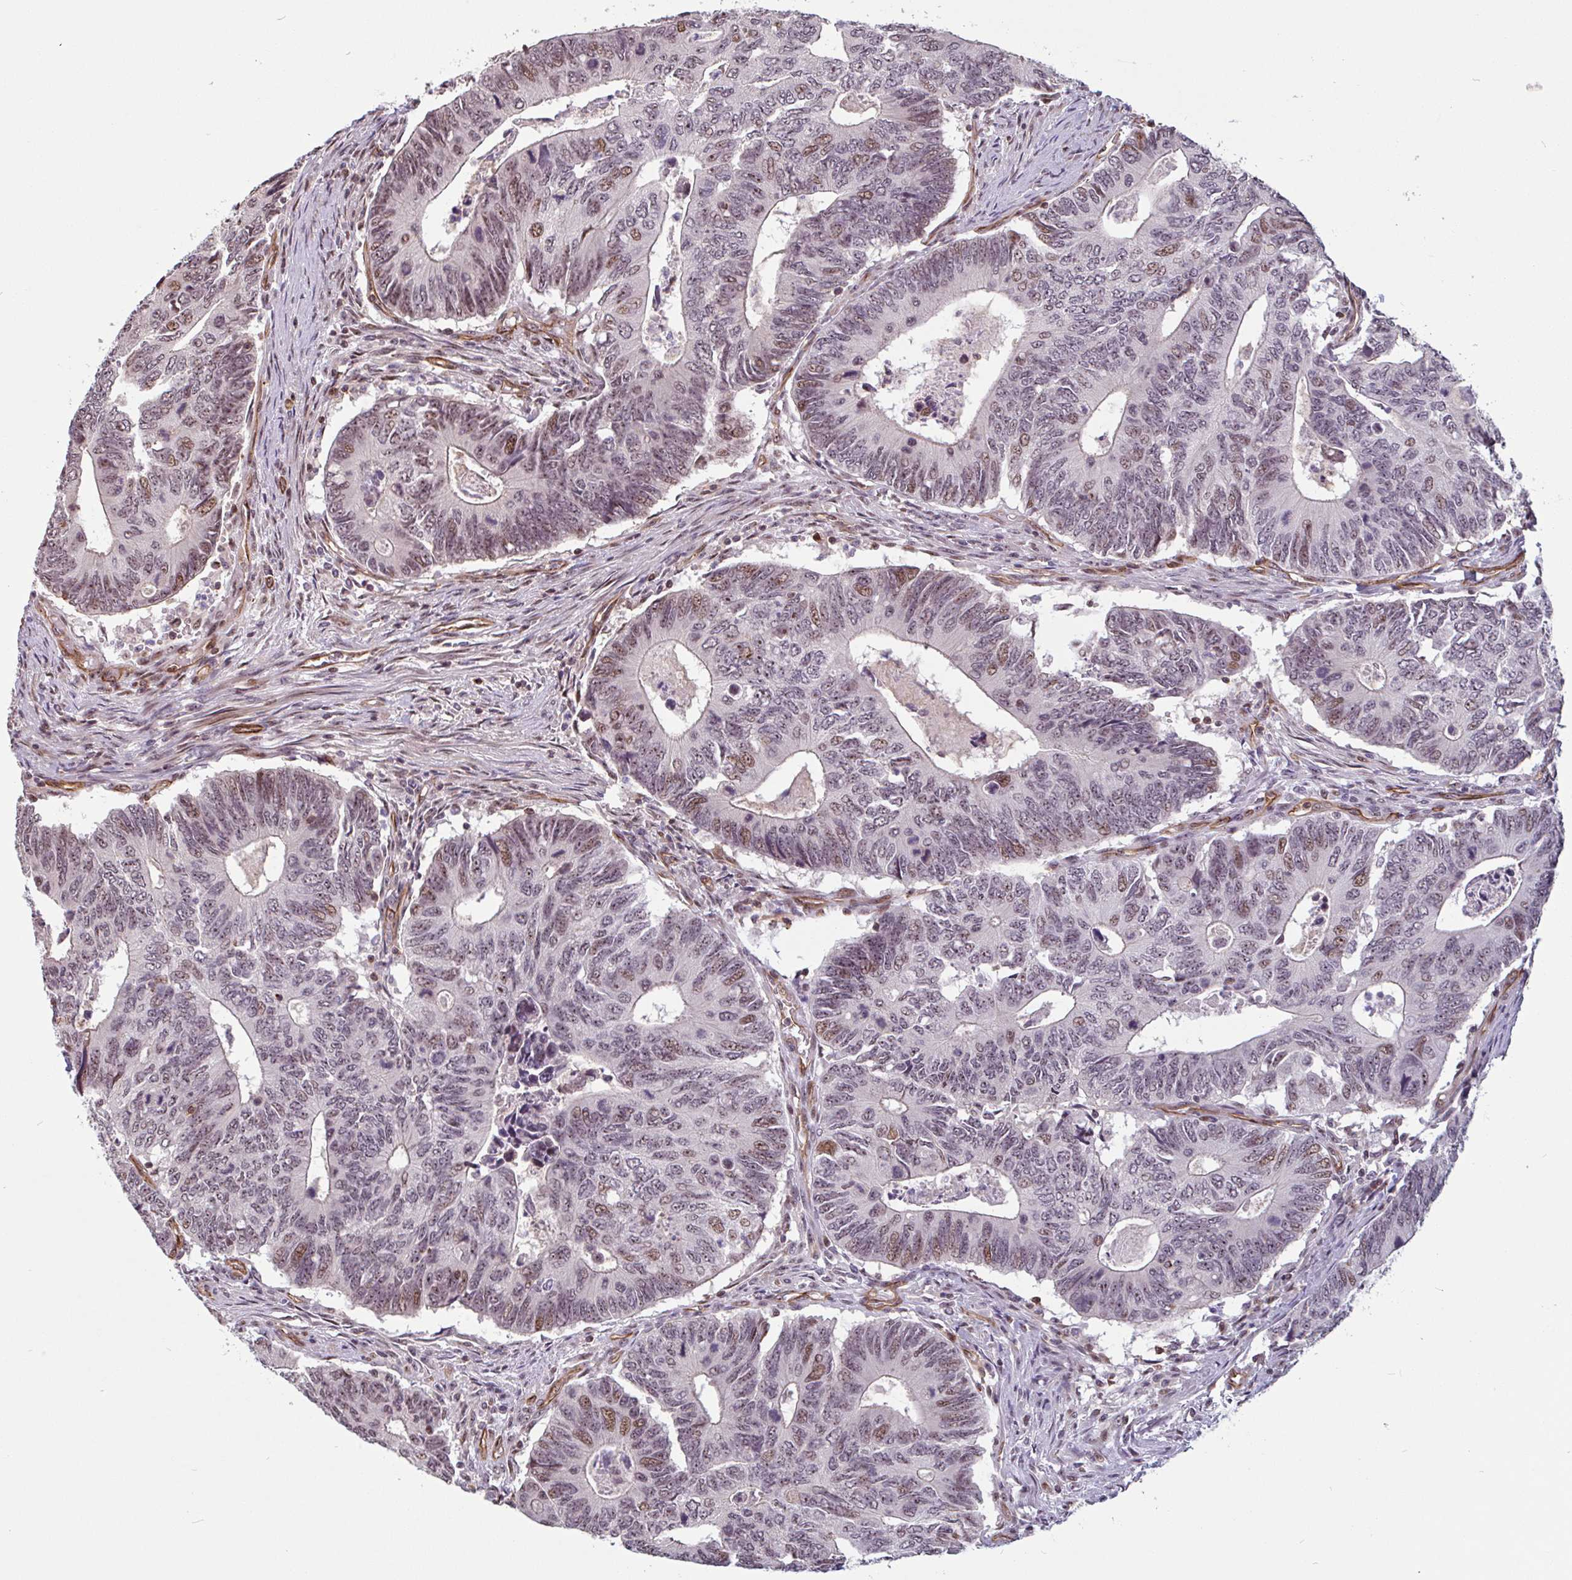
{"staining": {"intensity": "moderate", "quantity": "25%-75%", "location": "nuclear"}, "tissue": "colorectal cancer", "cell_type": "Tumor cells", "image_type": "cancer", "snomed": [{"axis": "morphology", "description": "Adenocarcinoma, NOS"}, {"axis": "topography", "description": "Colon"}], "caption": "Adenocarcinoma (colorectal) stained with DAB immunohistochemistry (IHC) reveals medium levels of moderate nuclear staining in about 25%-75% of tumor cells. (DAB IHC with brightfield microscopy, high magnification).", "gene": "ZNF689", "patient": {"sex": "male", "age": 87}}